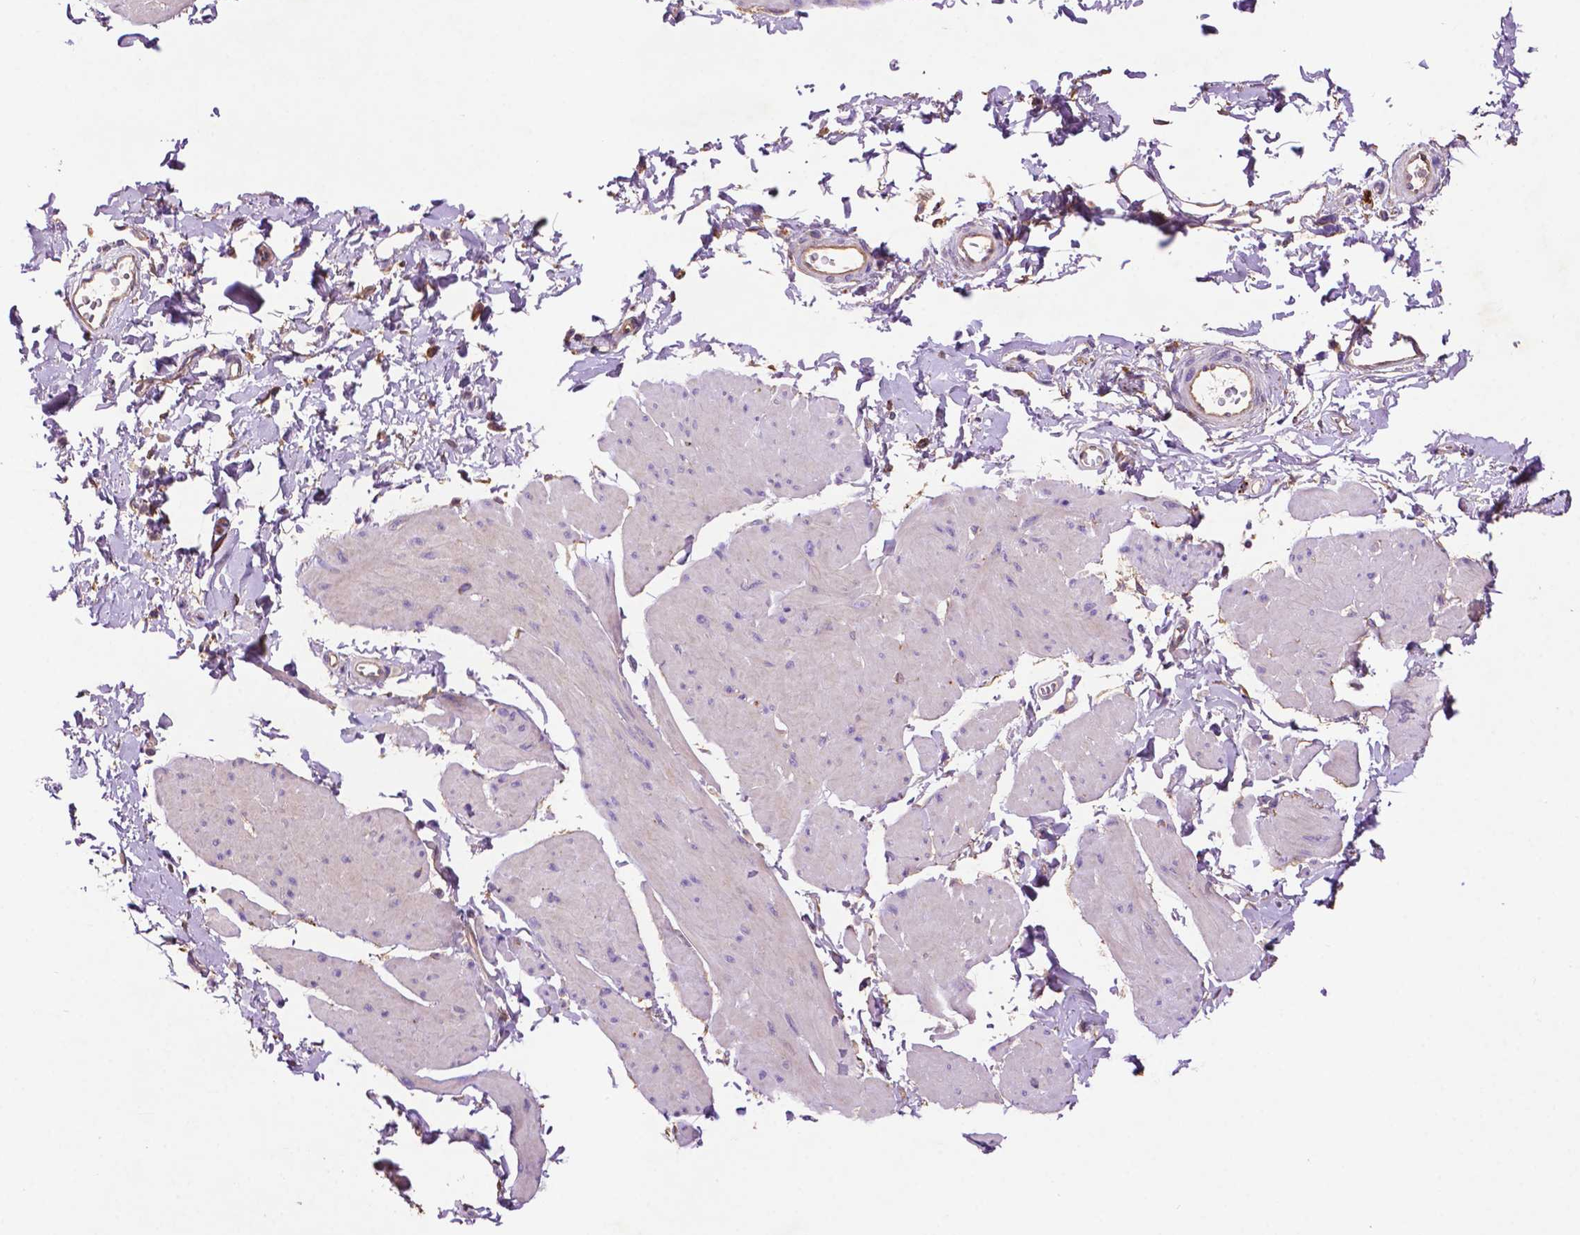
{"staining": {"intensity": "negative", "quantity": "none", "location": "none"}, "tissue": "smooth muscle", "cell_type": "Smooth muscle cells", "image_type": "normal", "snomed": [{"axis": "morphology", "description": "Normal tissue, NOS"}, {"axis": "topography", "description": "Adipose tissue"}, {"axis": "topography", "description": "Smooth muscle"}, {"axis": "topography", "description": "Peripheral nerve tissue"}], "caption": "Immunohistochemical staining of unremarkable smooth muscle displays no significant expression in smooth muscle cells. The staining was performed using DAB (3,3'-diaminobenzidine) to visualize the protein expression in brown, while the nuclei were stained in blue with hematoxylin (Magnification: 20x).", "gene": "GDPD5", "patient": {"sex": "male", "age": 83}}